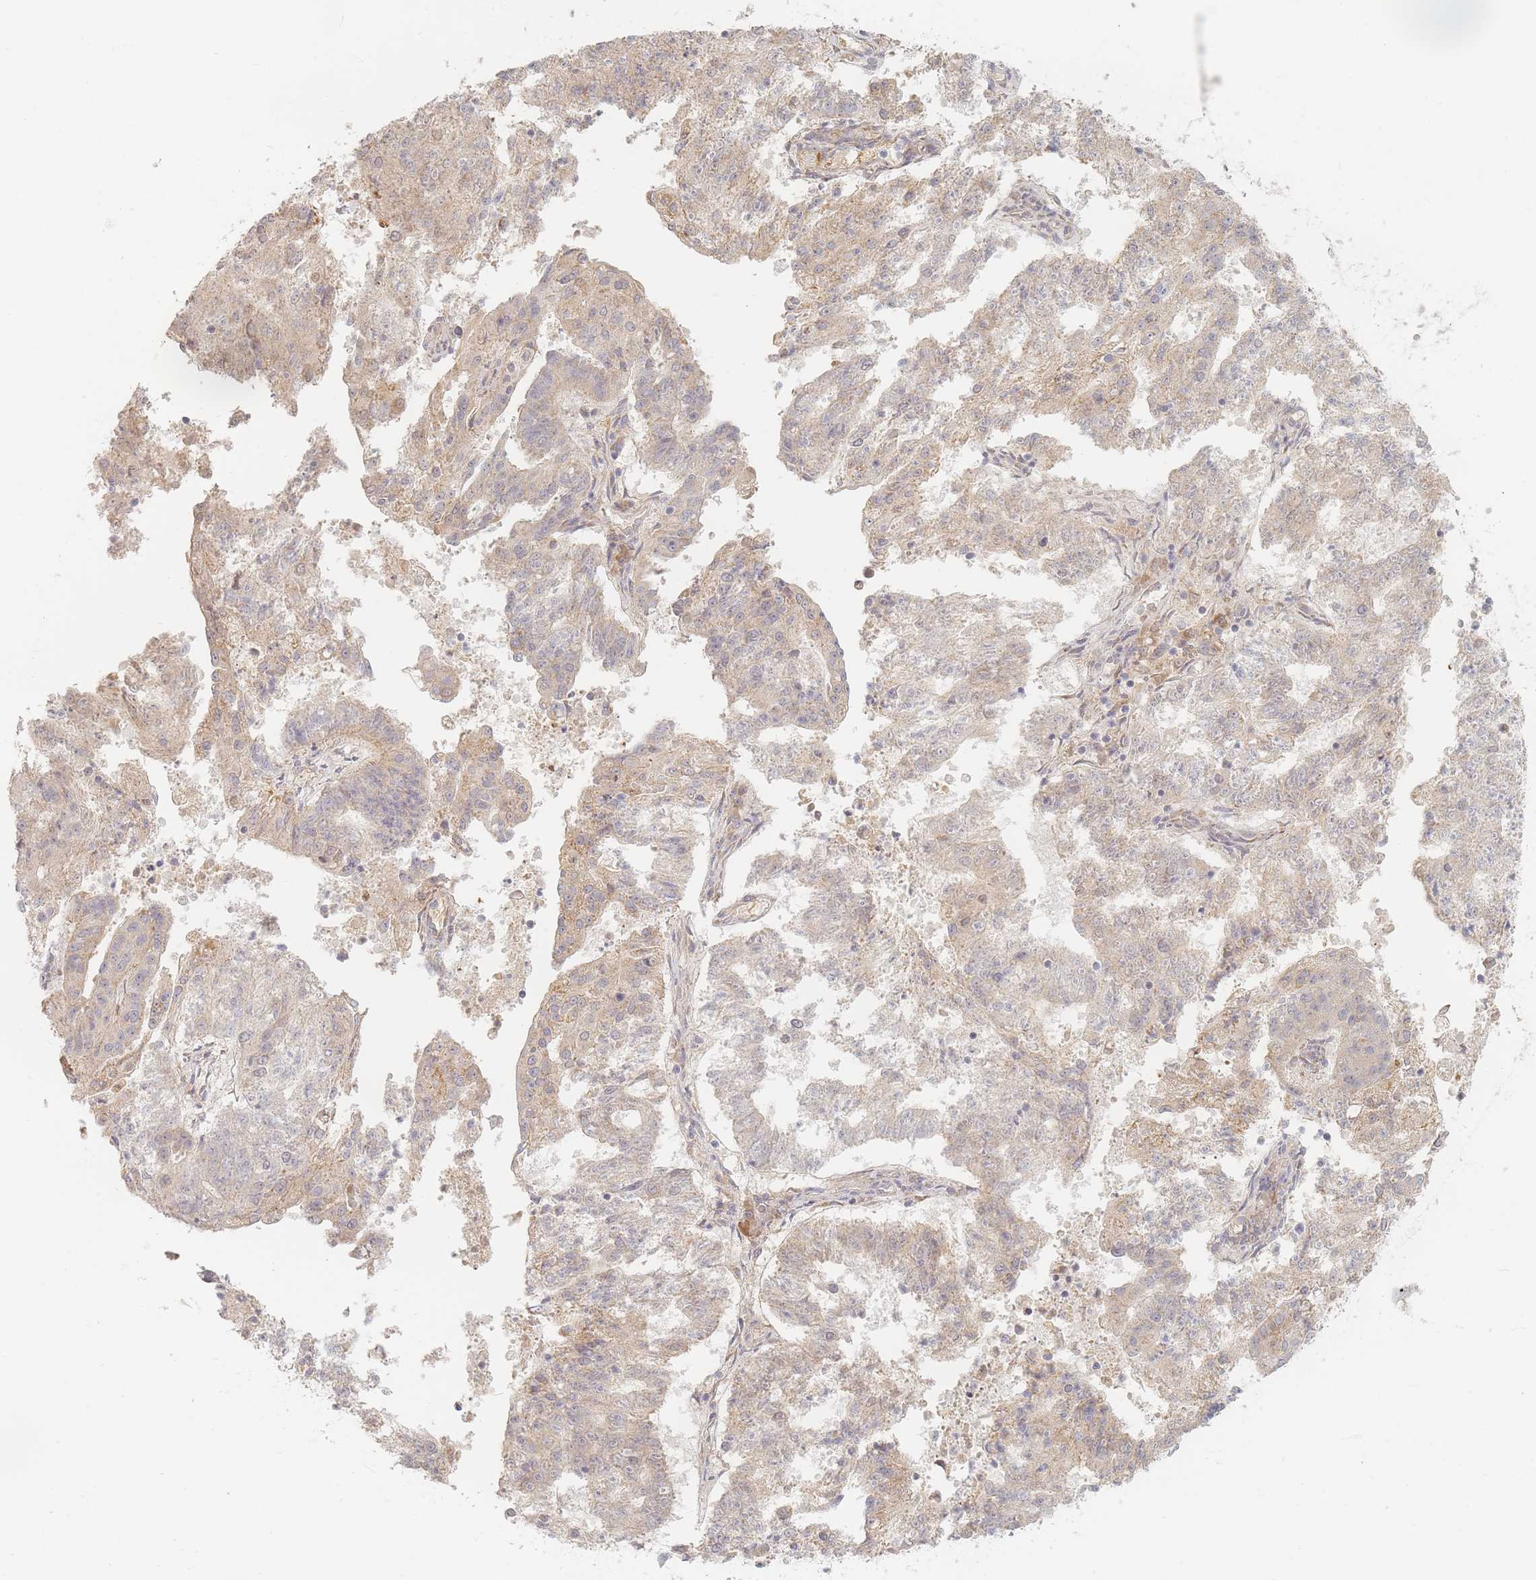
{"staining": {"intensity": "moderate", "quantity": ">75%", "location": "cytoplasmic/membranous"}, "tissue": "endometrial cancer", "cell_type": "Tumor cells", "image_type": "cancer", "snomed": [{"axis": "morphology", "description": "Adenocarcinoma, NOS"}, {"axis": "topography", "description": "Endometrium"}], "caption": "Endometrial cancer (adenocarcinoma) stained for a protein (brown) reveals moderate cytoplasmic/membranous positive positivity in approximately >75% of tumor cells.", "gene": "ZKSCAN7", "patient": {"sex": "female", "age": 82}}